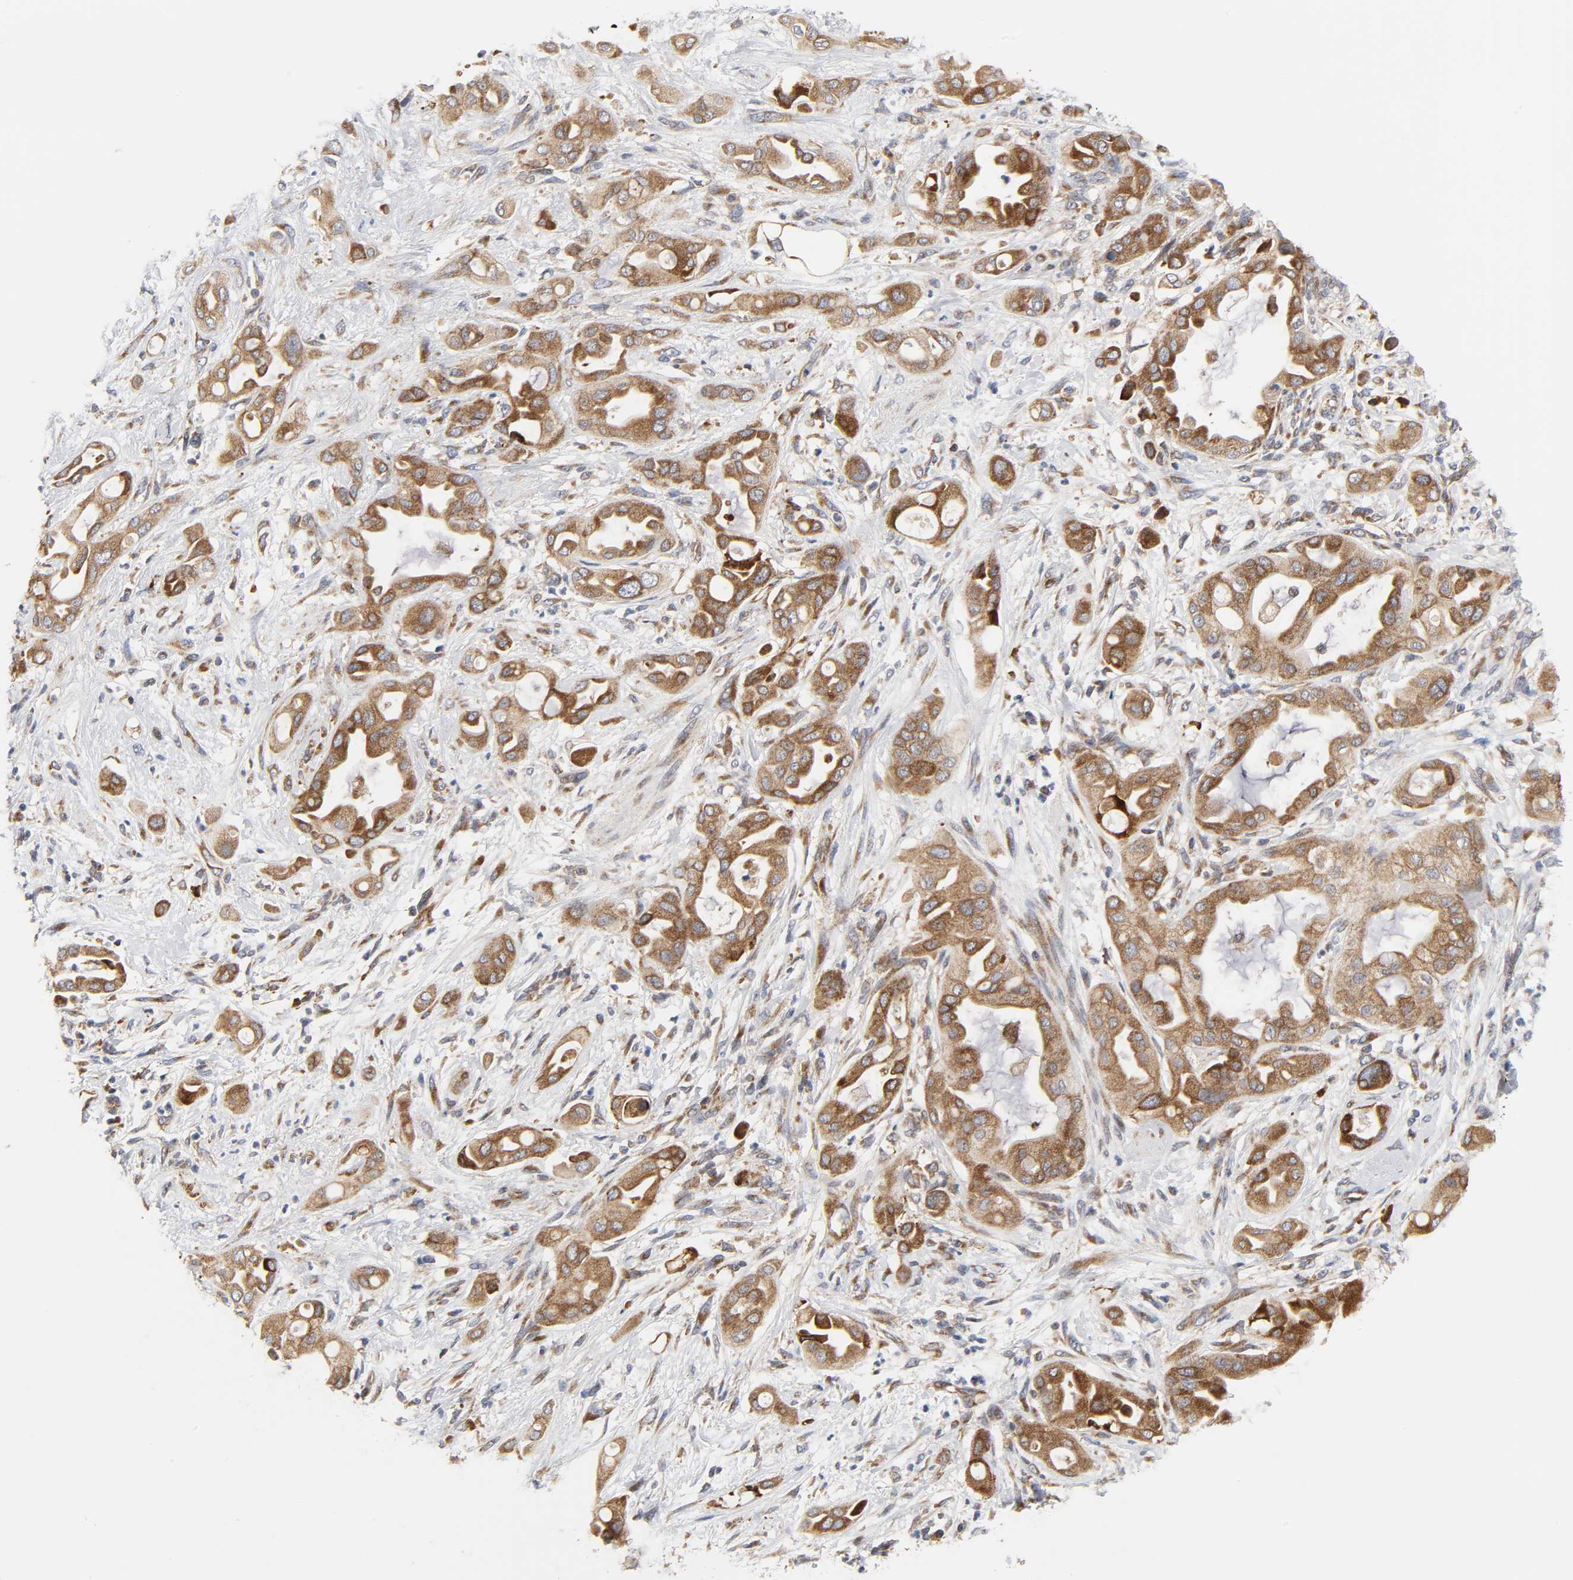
{"staining": {"intensity": "moderate", "quantity": ">75%", "location": "cytoplasmic/membranous"}, "tissue": "pancreatic cancer", "cell_type": "Tumor cells", "image_type": "cancer", "snomed": [{"axis": "morphology", "description": "Adenocarcinoma, NOS"}, {"axis": "morphology", "description": "Adenocarcinoma, metastatic, NOS"}, {"axis": "topography", "description": "Lymph node"}, {"axis": "topography", "description": "Pancreas"}, {"axis": "topography", "description": "Duodenum"}], "caption": "Brown immunohistochemical staining in pancreatic adenocarcinoma reveals moderate cytoplasmic/membranous expression in approximately >75% of tumor cells. (DAB (3,3'-diaminobenzidine) IHC, brown staining for protein, blue staining for nuclei).", "gene": "BAX", "patient": {"sex": "female", "age": 64}}